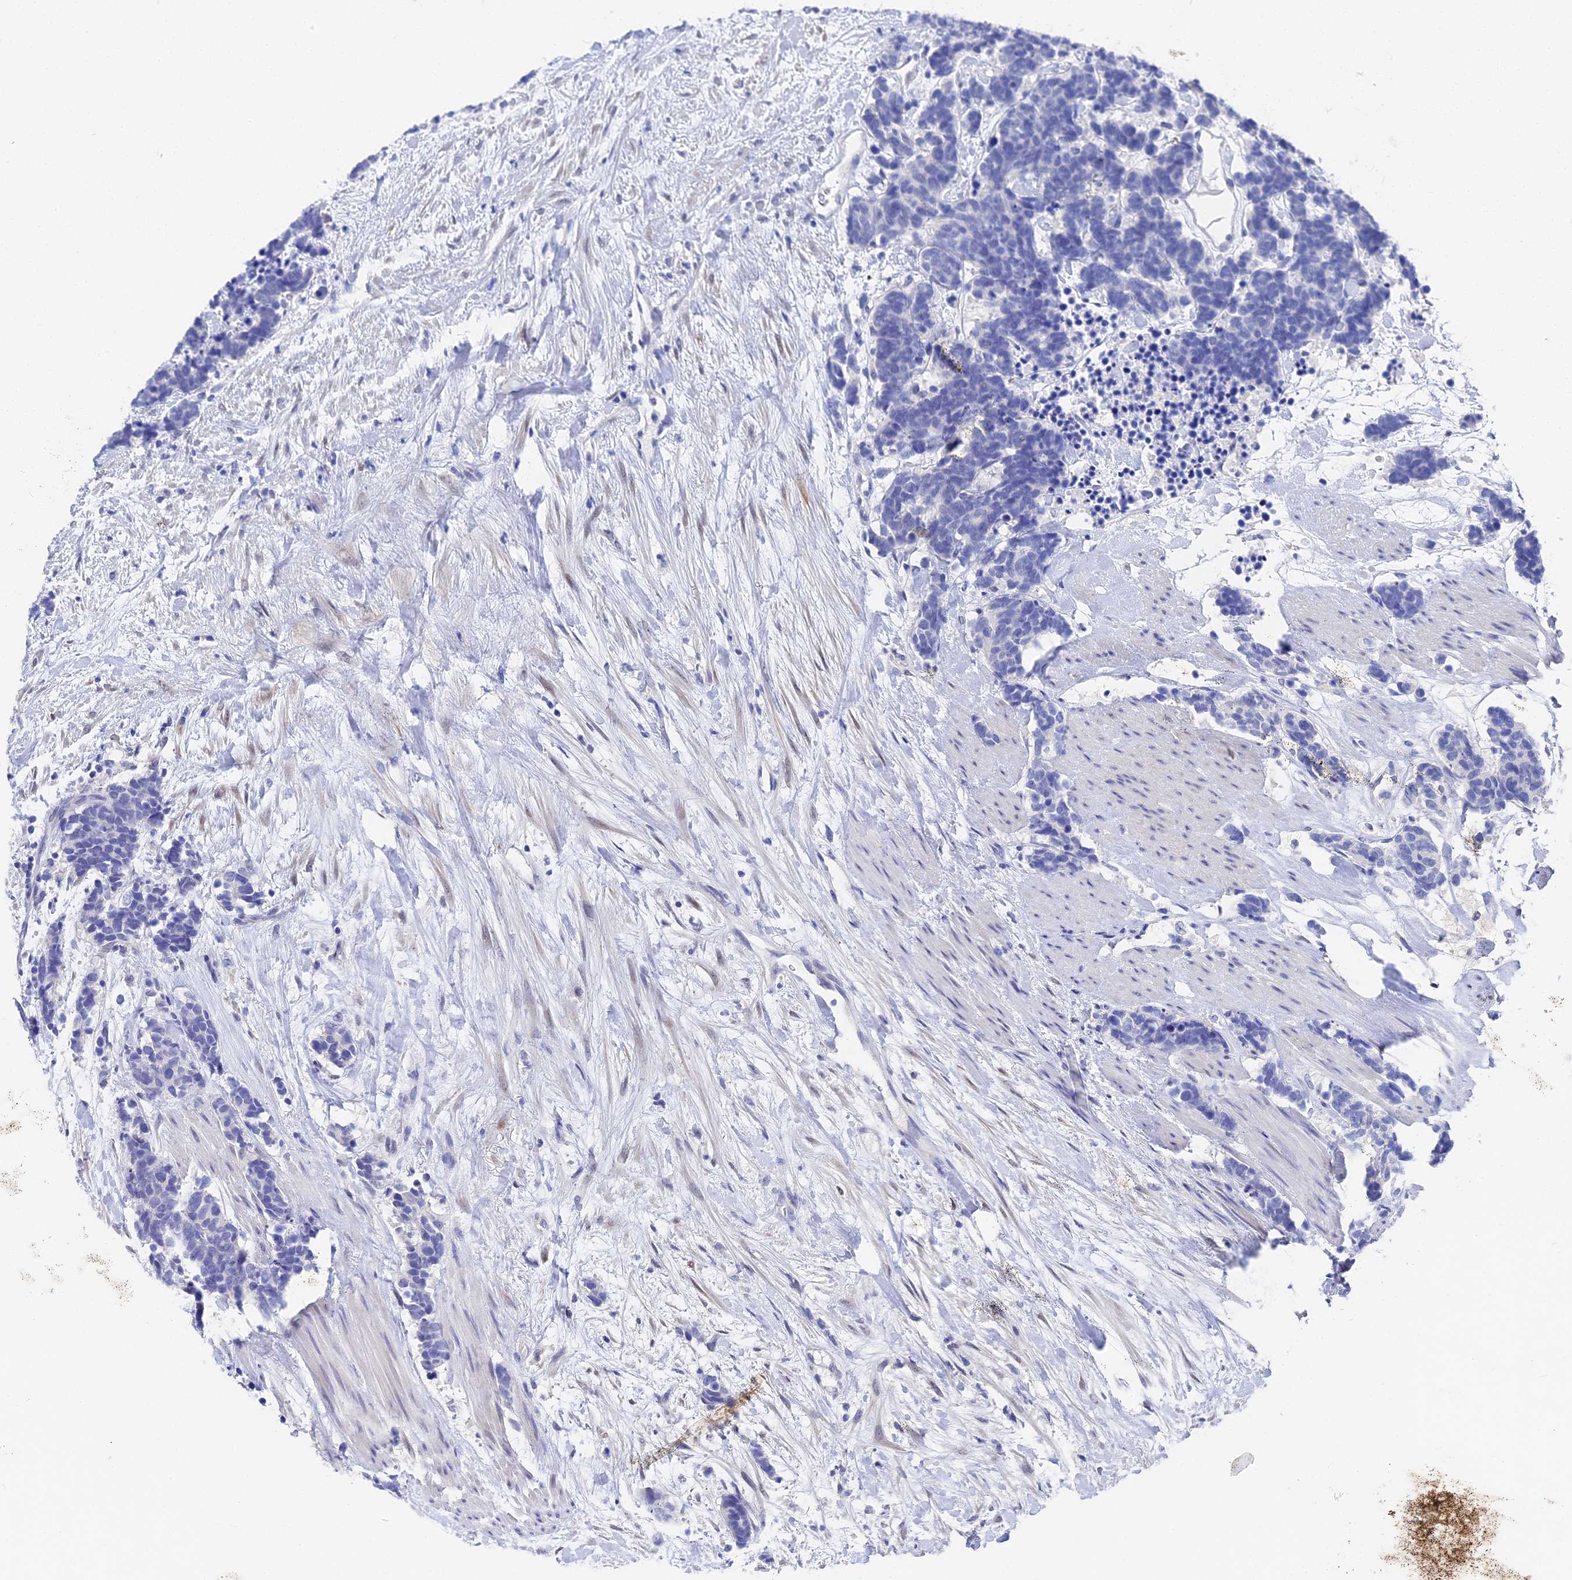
{"staining": {"intensity": "negative", "quantity": "none", "location": "none"}, "tissue": "carcinoid", "cell_type": "Tumor cells", "image_type": "cancer", "snomed": [{"axis": "morphology", "description": "Carcinoma, NOS"}, {"axis": "morphology", "description": "Carcinoid, malignant, NOS"}, {"axis": "topography", "description": "Prostate"}], "caption": "There is no significant staining in tumor cells of carcinoid (malignant).", "gene": "VPS33B", "patient": {"sex": "male", "age": 57}}